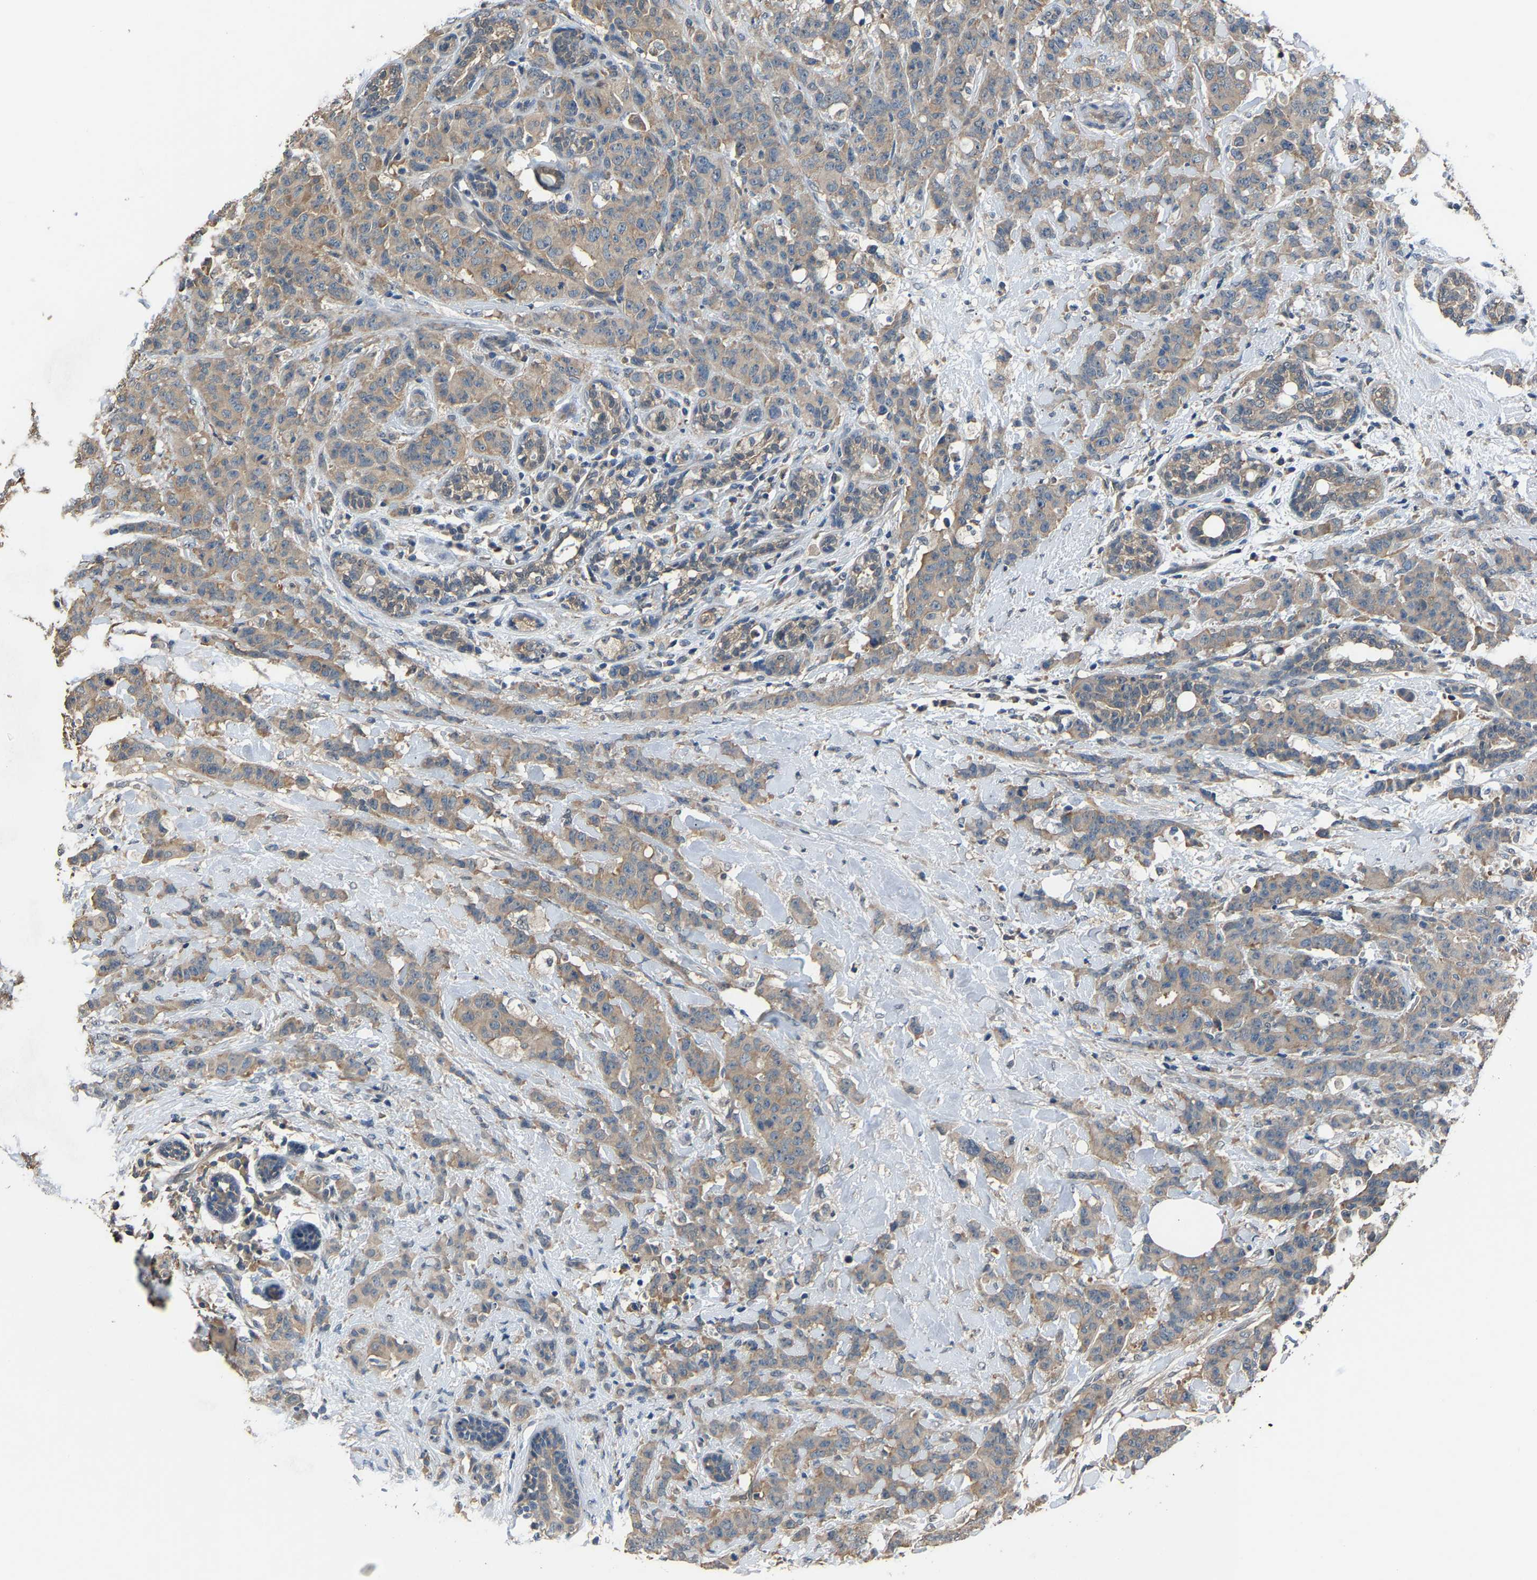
{"staining": {"intensity": "weak", "quantity": "25%-75%", "location": "cytoplasmic/membranous"}, "tissue": "breast cancer", "cell_type": "Tumor cells", "image_type": "cancer", "snomed": [{"axis": "morphology", "description": "Normal tissue, NOS"}, {"axis": "morphology", "description": "Duct carcinoma"}, {"axis": "topography", "description": "Breast"}], "caption": "Breast cancer (infiltrating ductal carcinoma) stained with IHC shows weak cytoplasmic/membranous expression in approximately 25%-75% of tumor cells.", "gene": "ABCC9", "patient": {"sex": "female", "age": 40}}